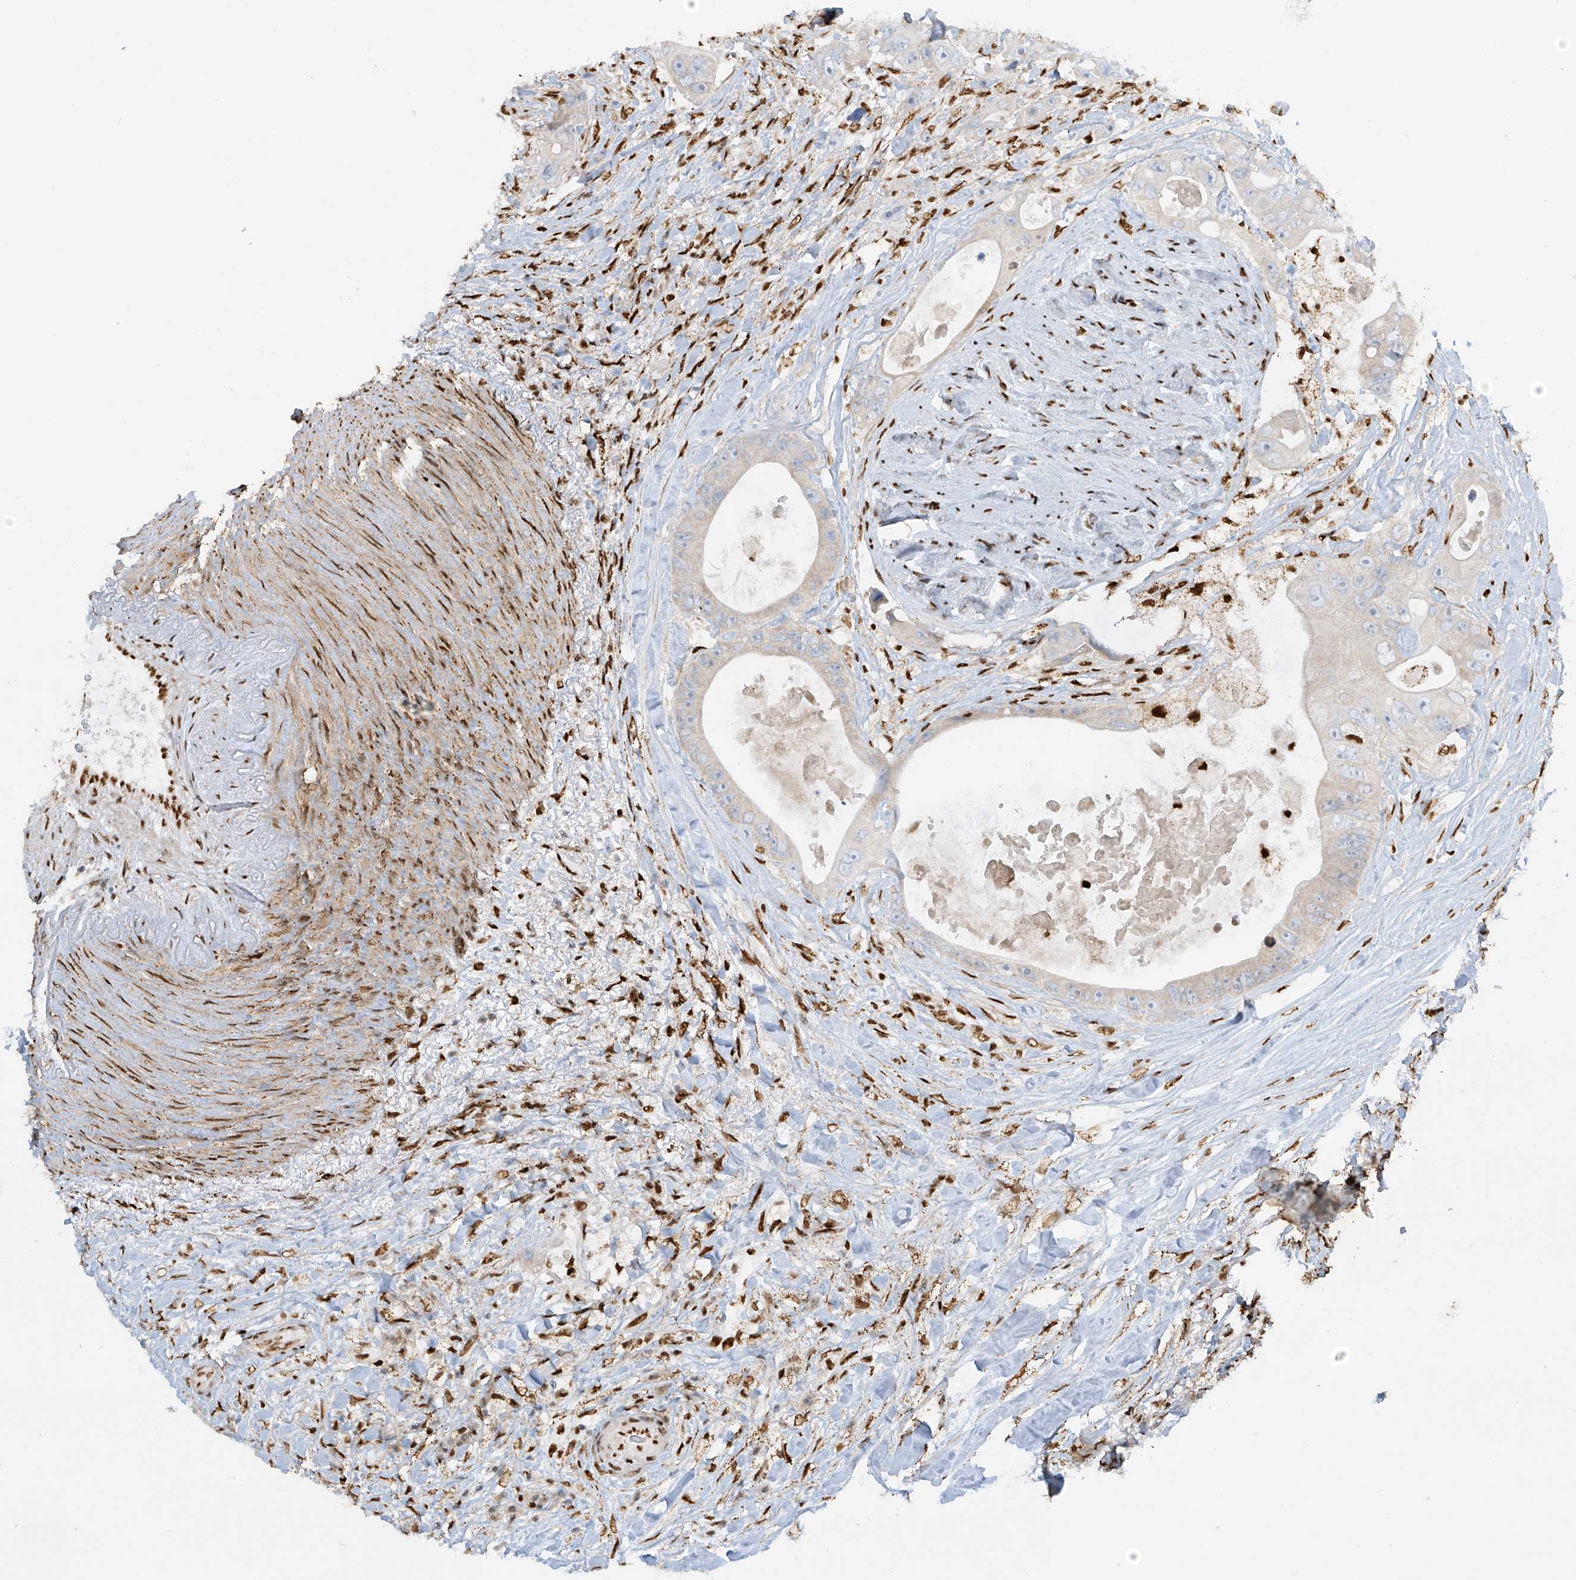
{"staining": {"intensity": "negative", "quantity": "none", "location": "none"}, "tissue": "colorectal cancer", "cell_type": "Tumor cells", "image_type": "cancer", "snomed": [{"axis": "morphology", "description": "Adenocarcinoma, NOS"}, {"axis": "topography", "description": "Colon"}], "caption": "Human adenocarcinoma (colorectal) stained for a protein using immunohistochemistry (IHC) demonstrates no positivity in tumor cells.", "gene": "PM20D2", "patient": {"sex": "female", "age": 46}}